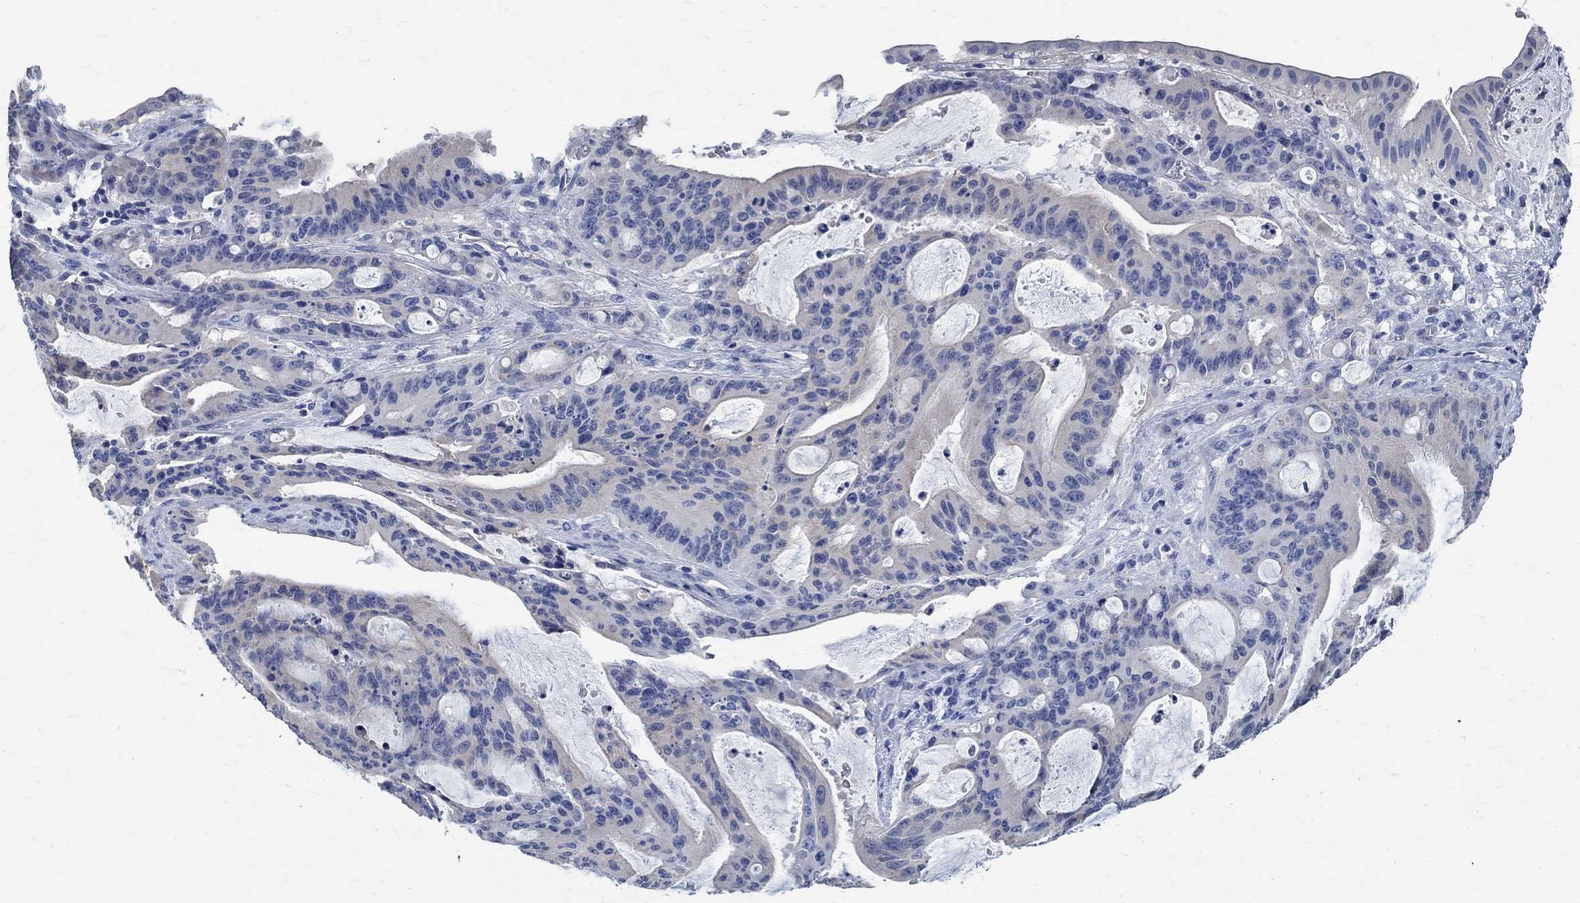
{"staining": {"intensity": "negative", "quantity": "none", "location": "none"}, "tissue": "liver cancer", "cell_type": "Tumor cells", "image_type": "cancer", "snomed": [{"axis": "morphology", "description": "Cholangiocarcinoma"}, {"axis": "topography", "description": "Liver"}], "caption": "Immunohistochemistry image of neoplastic tissue: liver cancer (cholangiocarcinoma) stained with DAB (3,3'-diaminobenzidine) shows no significant protein staining in tumor cells.", "gene": "PRX", "patient": {"sex": "female", "age": 73}}